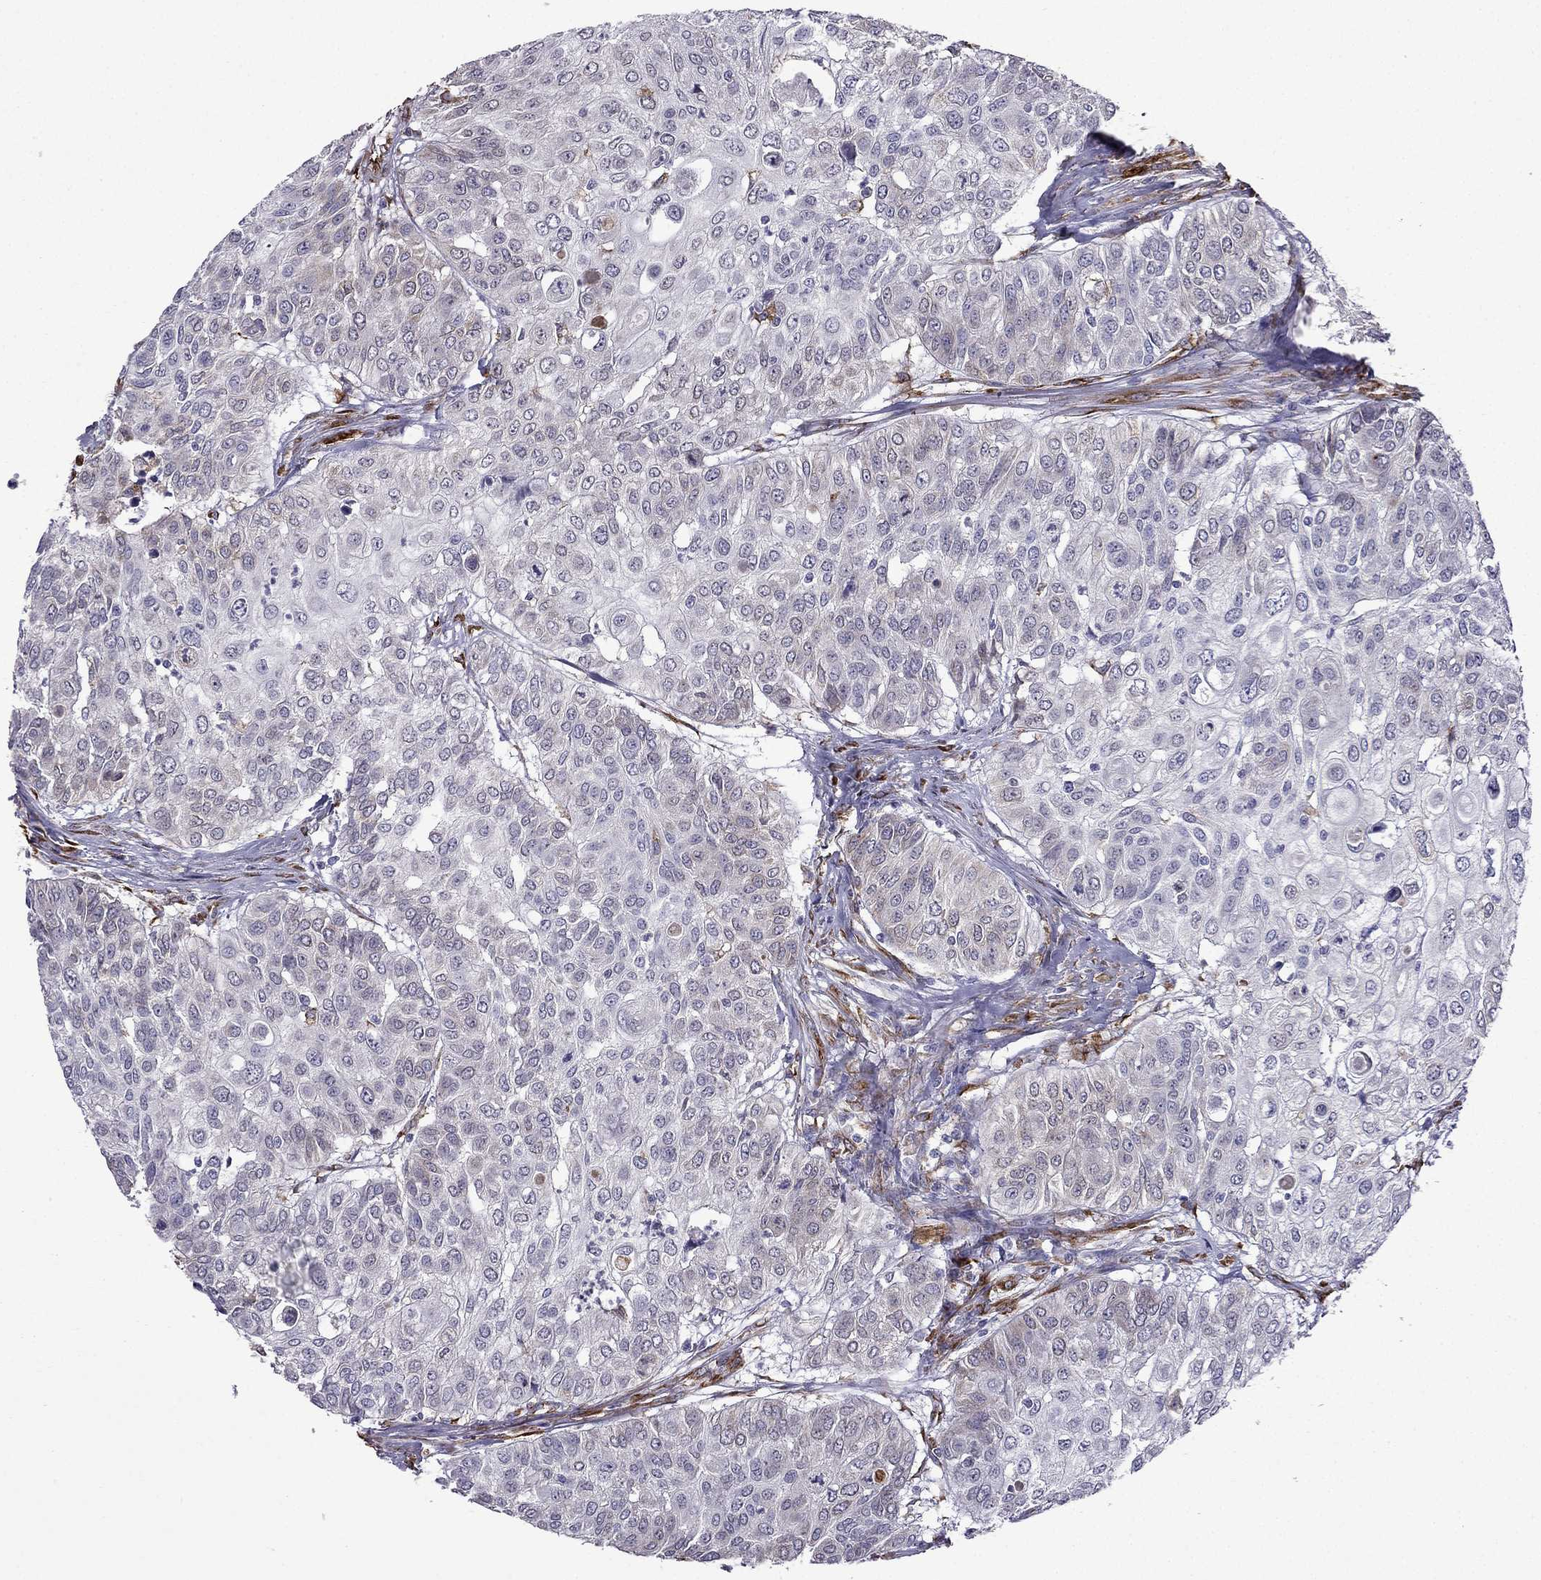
{"staining": {"intensity": "negative", "quantity": "none", "location": "none"}, "tissue": "urothelial cancer", "cell_type": "Tumor cells", "image_type": "cancer", "snomed": [{"axis": "morphology", "description": "Urothelial carcinoma, High grade"}, {"axis": "topography", "description": "Urinary bladder"}], "caption": "This is an immunohistochemistry photomicrograph of human urothelial cancer. There is no staining in tumor cells.", "gene": "IKBIP", "patient": {"sex": "female", "age": 79}}